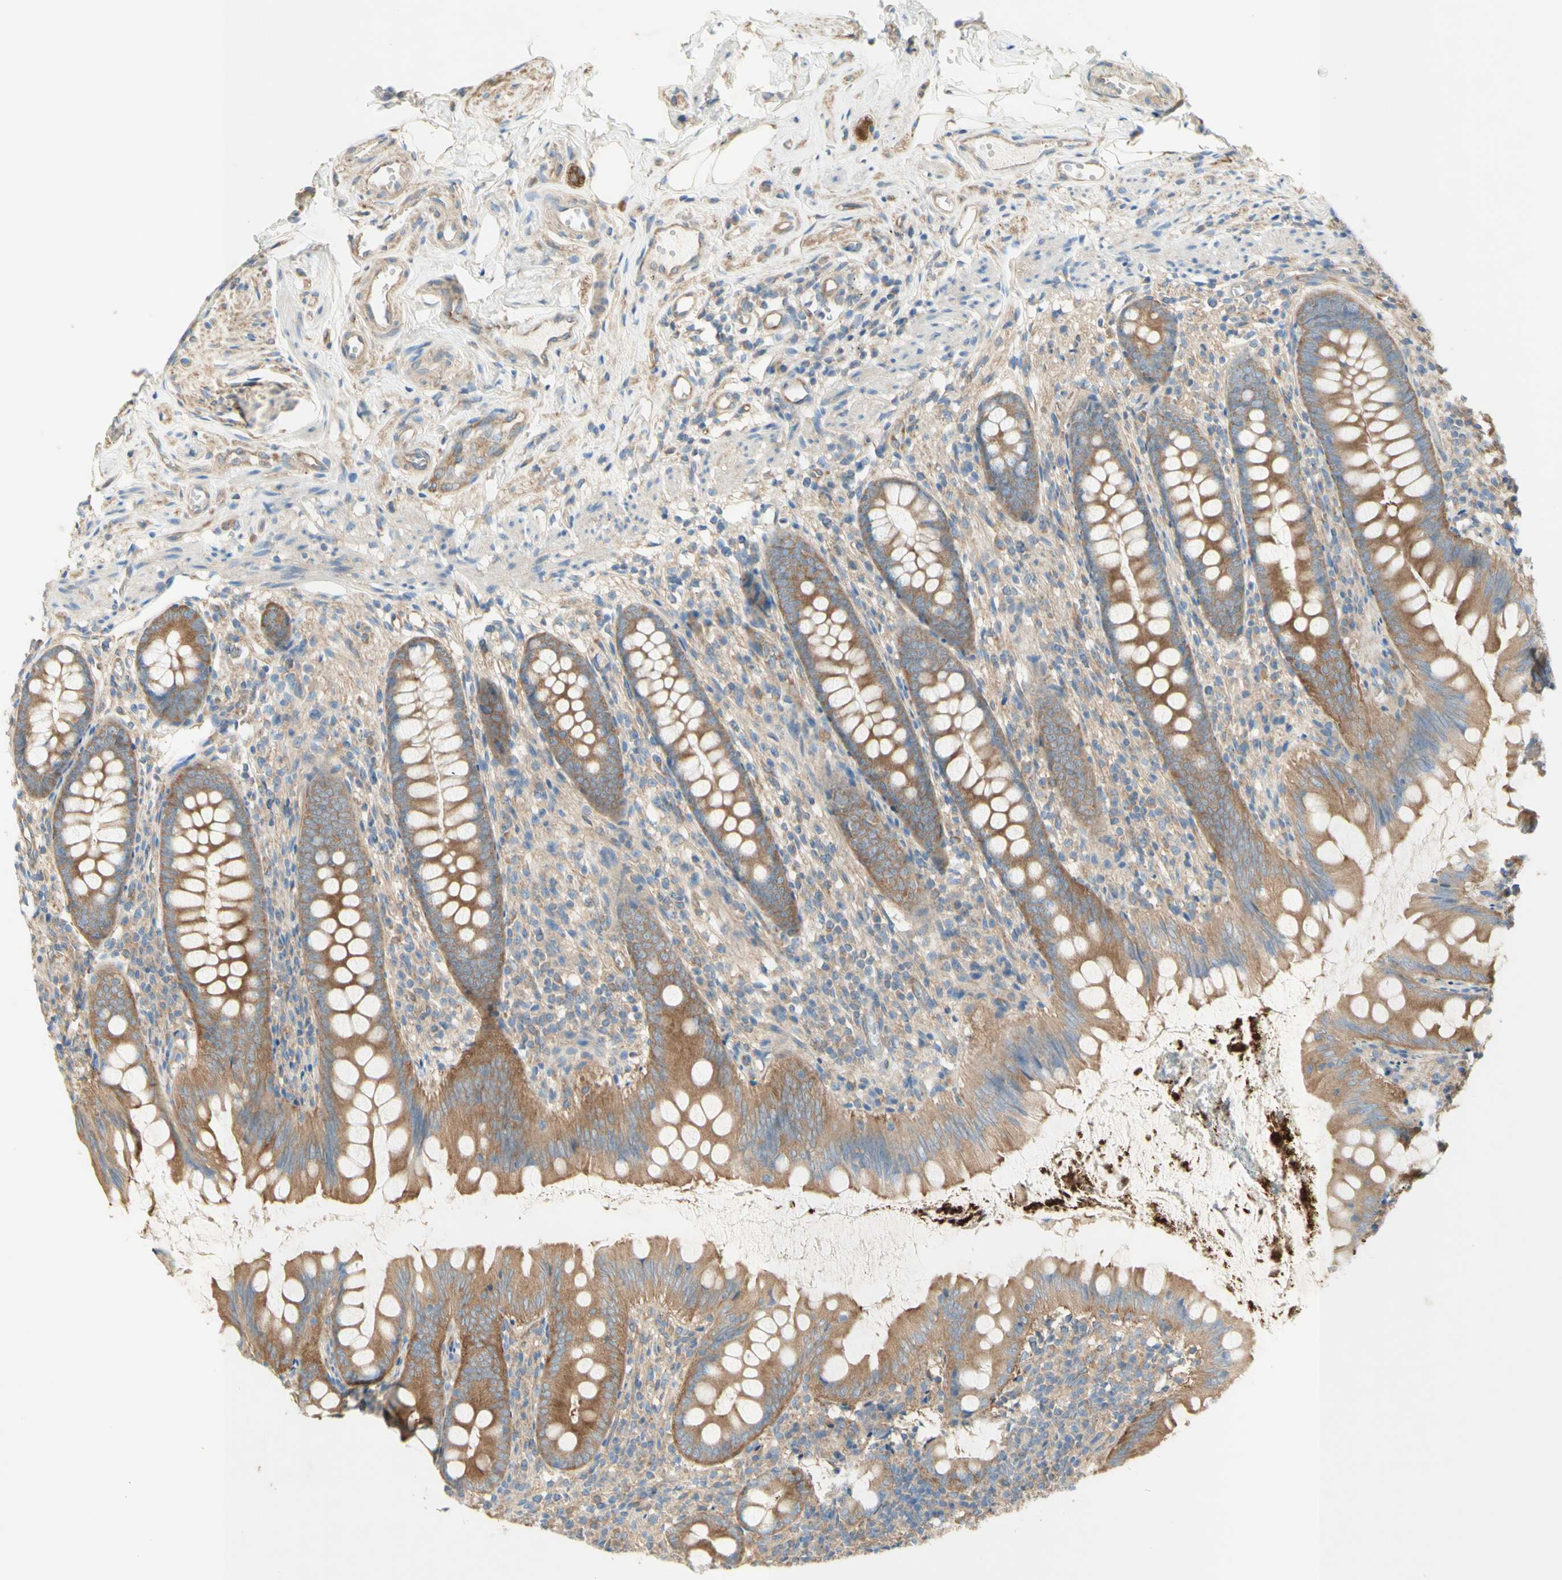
{"staining": {"intensity": "moderate", "quantity": ">75%", "location": "cytoplasmic/membranous"}, "tissue": "appendix", "cell_type": "Glandular cells", "image_type": "normal", "snomed": [{"axis": "morphology", "description": "Normal tissue, NOS"}, {"axis": "topography", "description": "Appendix"}], "caption": "This photomicrograph demonstrates IHC staining of unremarkable appendix, with medium moderate cytoplasmic/membranous positivity in approximately >75% of glandular cells.", "gene": "DYNC1H1", "patient": {"sex": "female", "age": 77}}